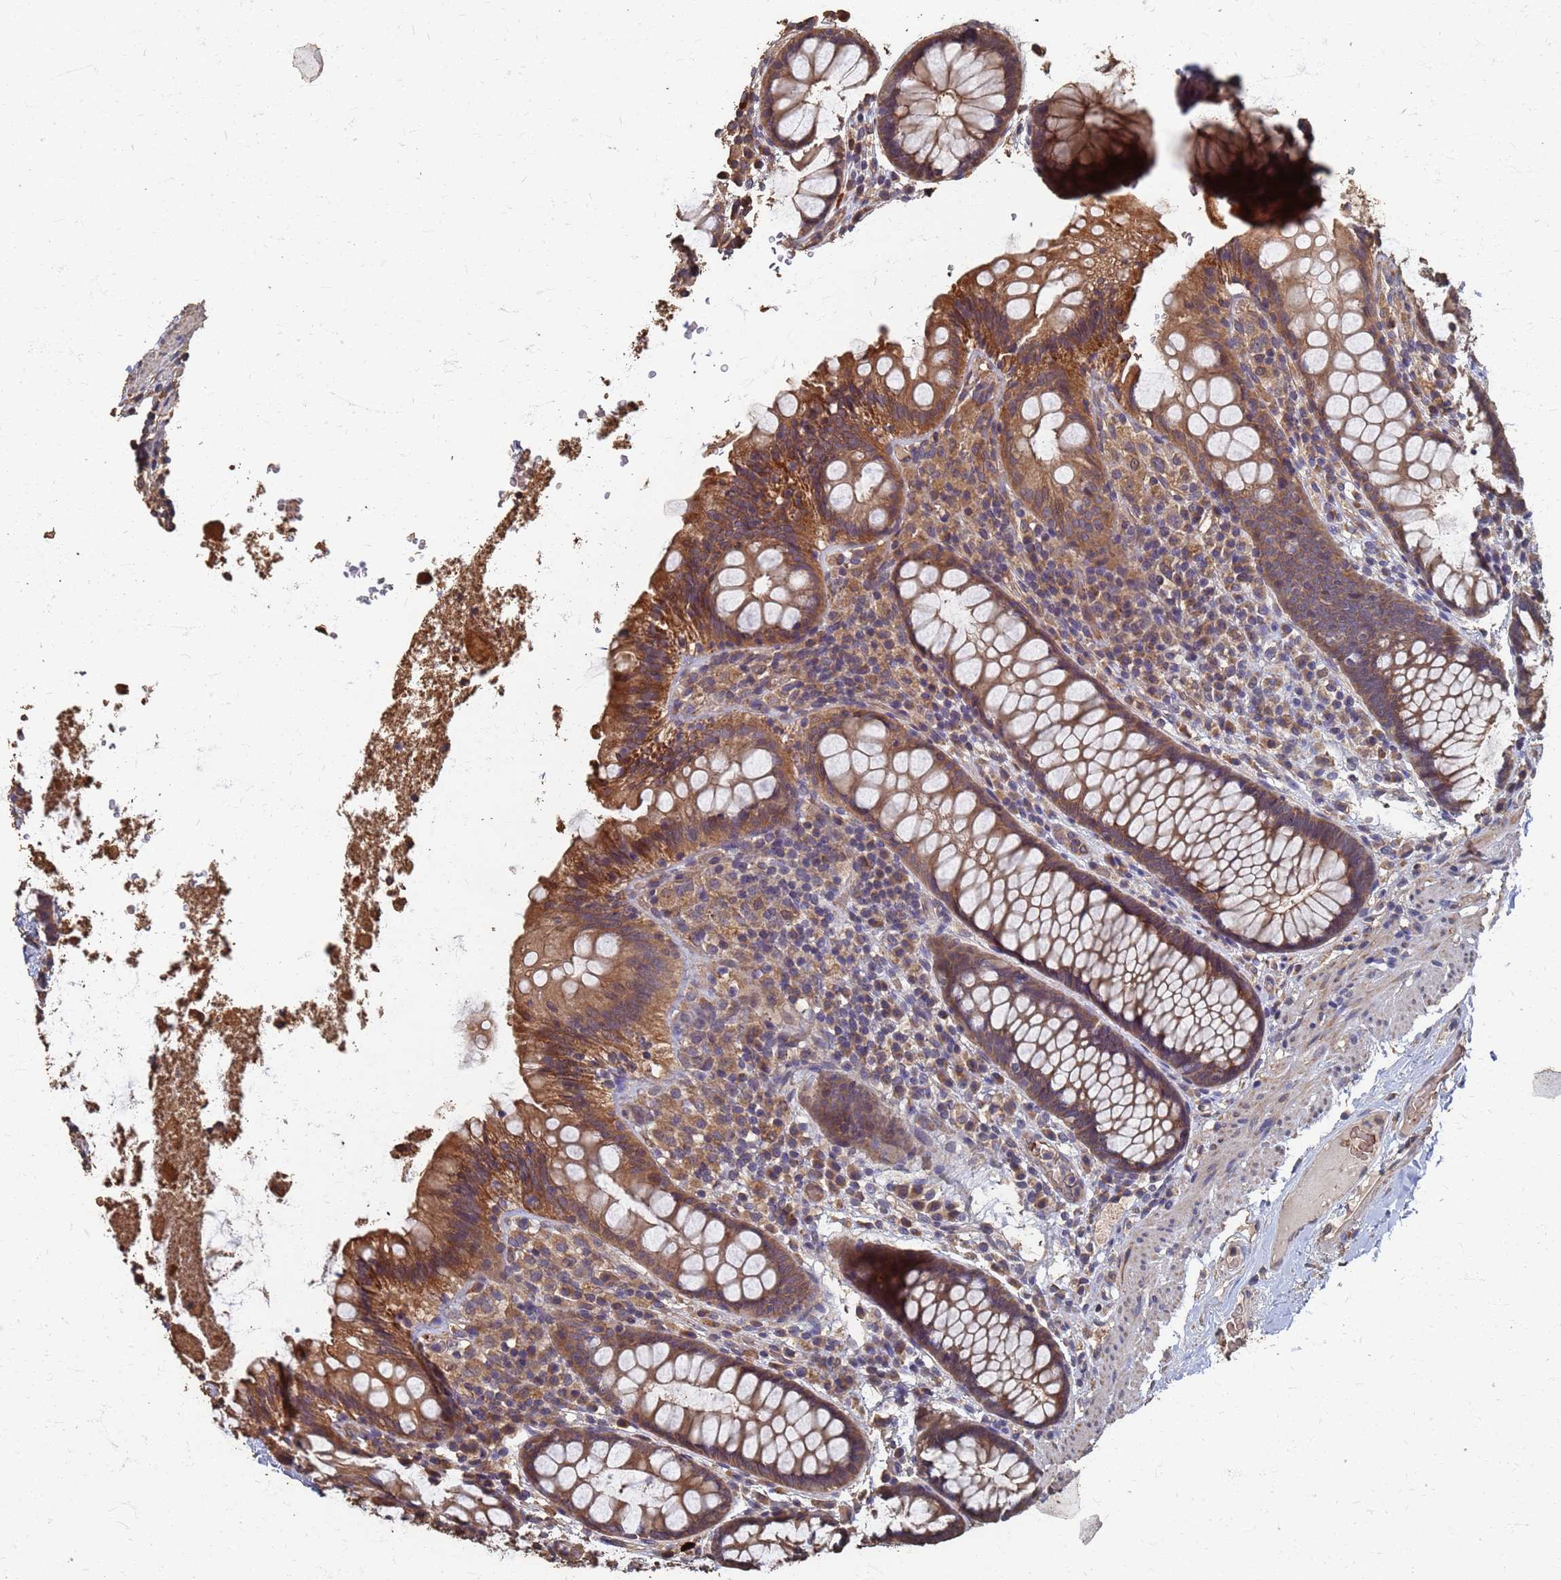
{"staining": {"intensity": "moderate", "quantity": ">75%", "location": "cytoplasmic/membranous"}, "tissue": "rectum", "cell_type": "Glandular cells", "image_type": "normal", "snomed": [{"axis": "morphology", "description": "Normal tissue, NOS"}, {"axis": "topography", "description": "Rectum"}], "caption": "Immunohistochemical staining of unremarkable rectum exhibits medium levels of moderate cytoplasmic/membranous expression in about >75% of glandular cells. The staining was performed using DAB (3,3'-diaminobenzidine), with brown indicating positive protein expression. Nuclei are stained blue with hematoxylin.", "gene": "DPH5", "patient": {"sex": "male", "age": 83}}